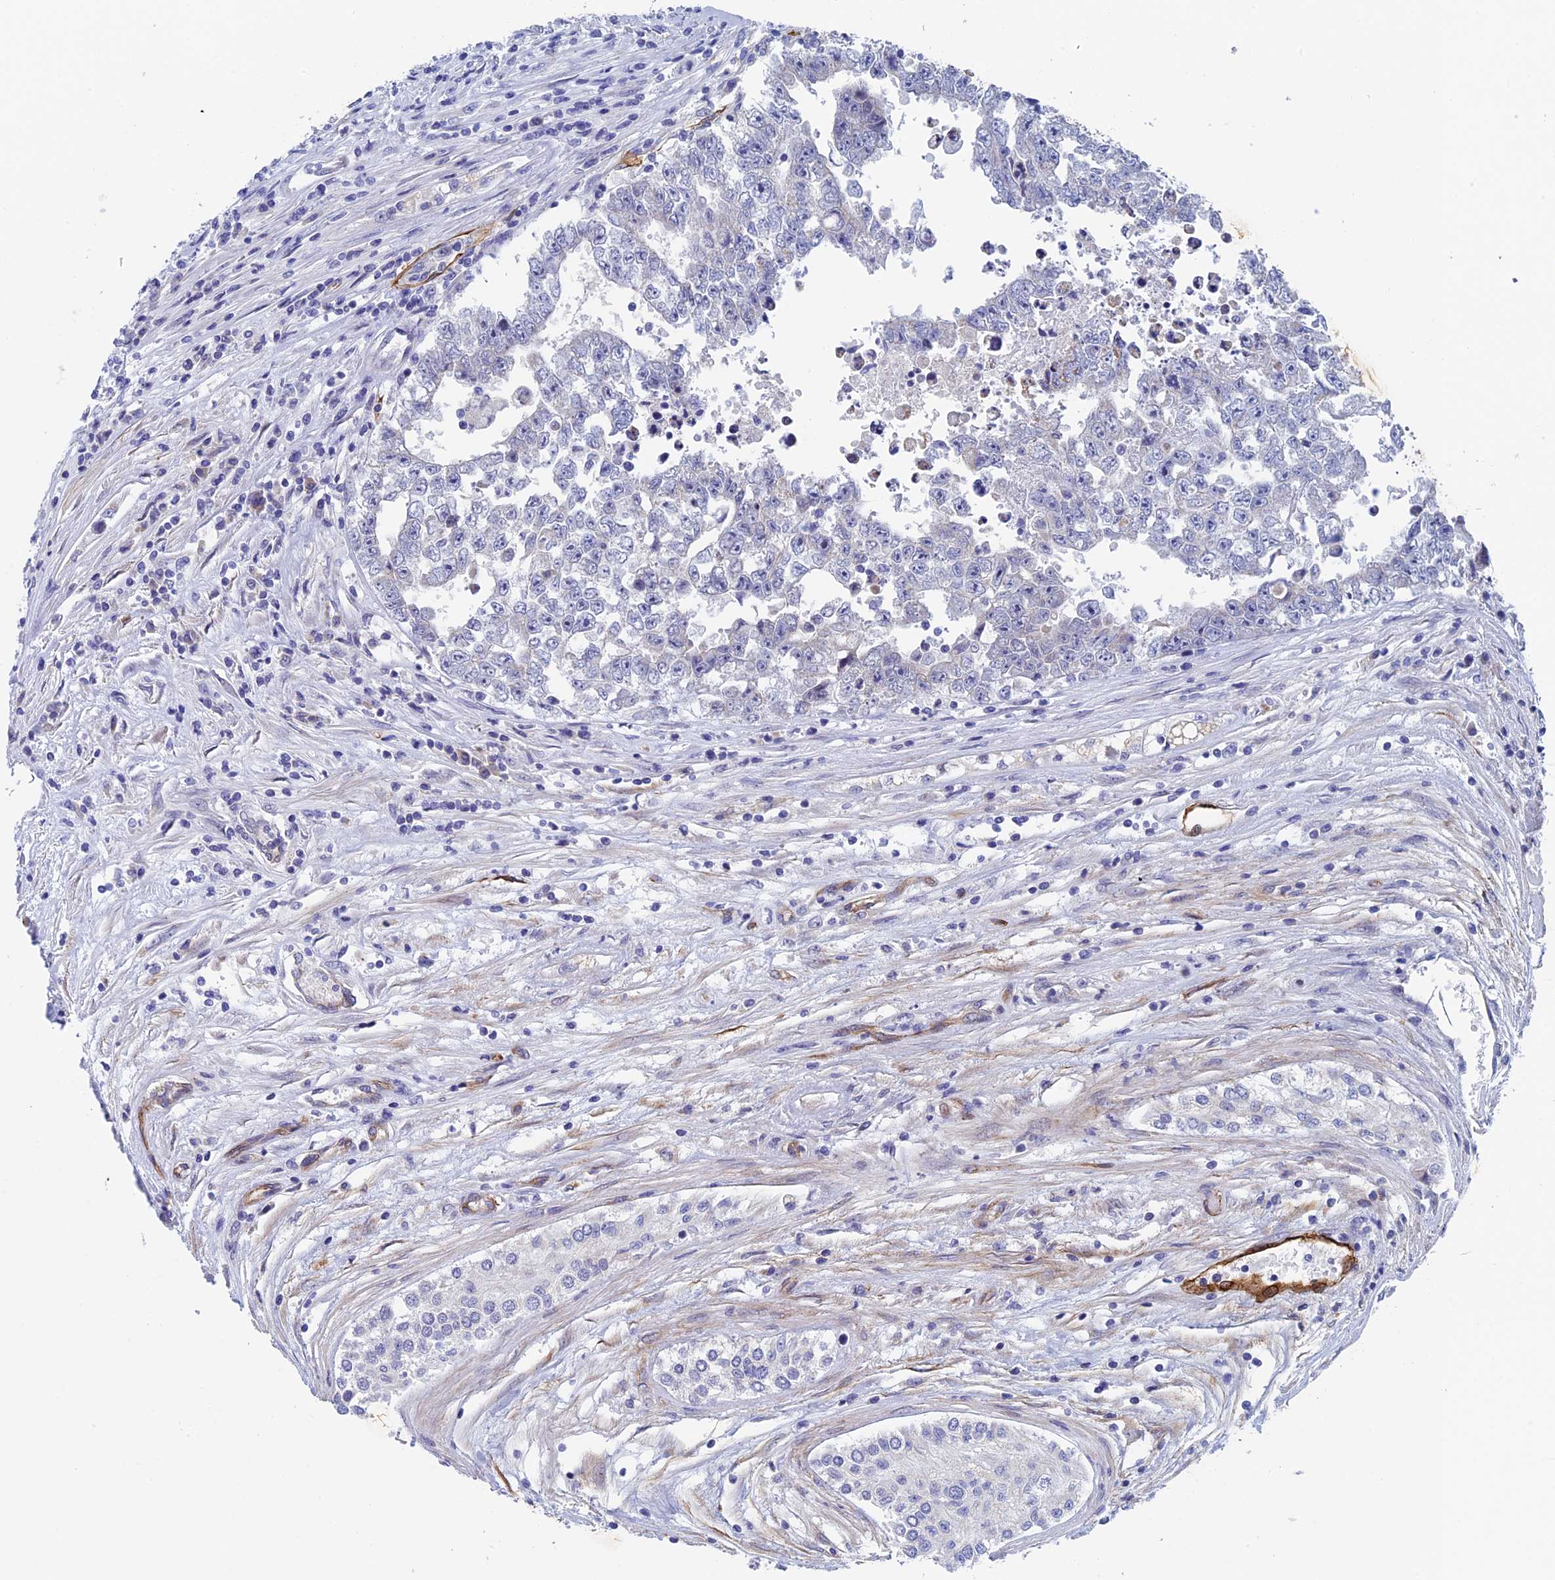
{"staining": {"intensity": "negative", "quantity": "none", "location": "none"}, "tissue": "testis cancer", "cell_type": "Tumor cells", "image_type": "cancer", "snomed": [{"axis": "morphology", "description": "Carcinoma, Embryonal, NOS"}, {"axis": "topography", "description": "Testis"}], "caption": "The image exhibits no staining of tumor cells in testis cancer (embryonal carcinoma).", "gene": "INSYN1", "patient": {"sex": "male", "age": 25}}